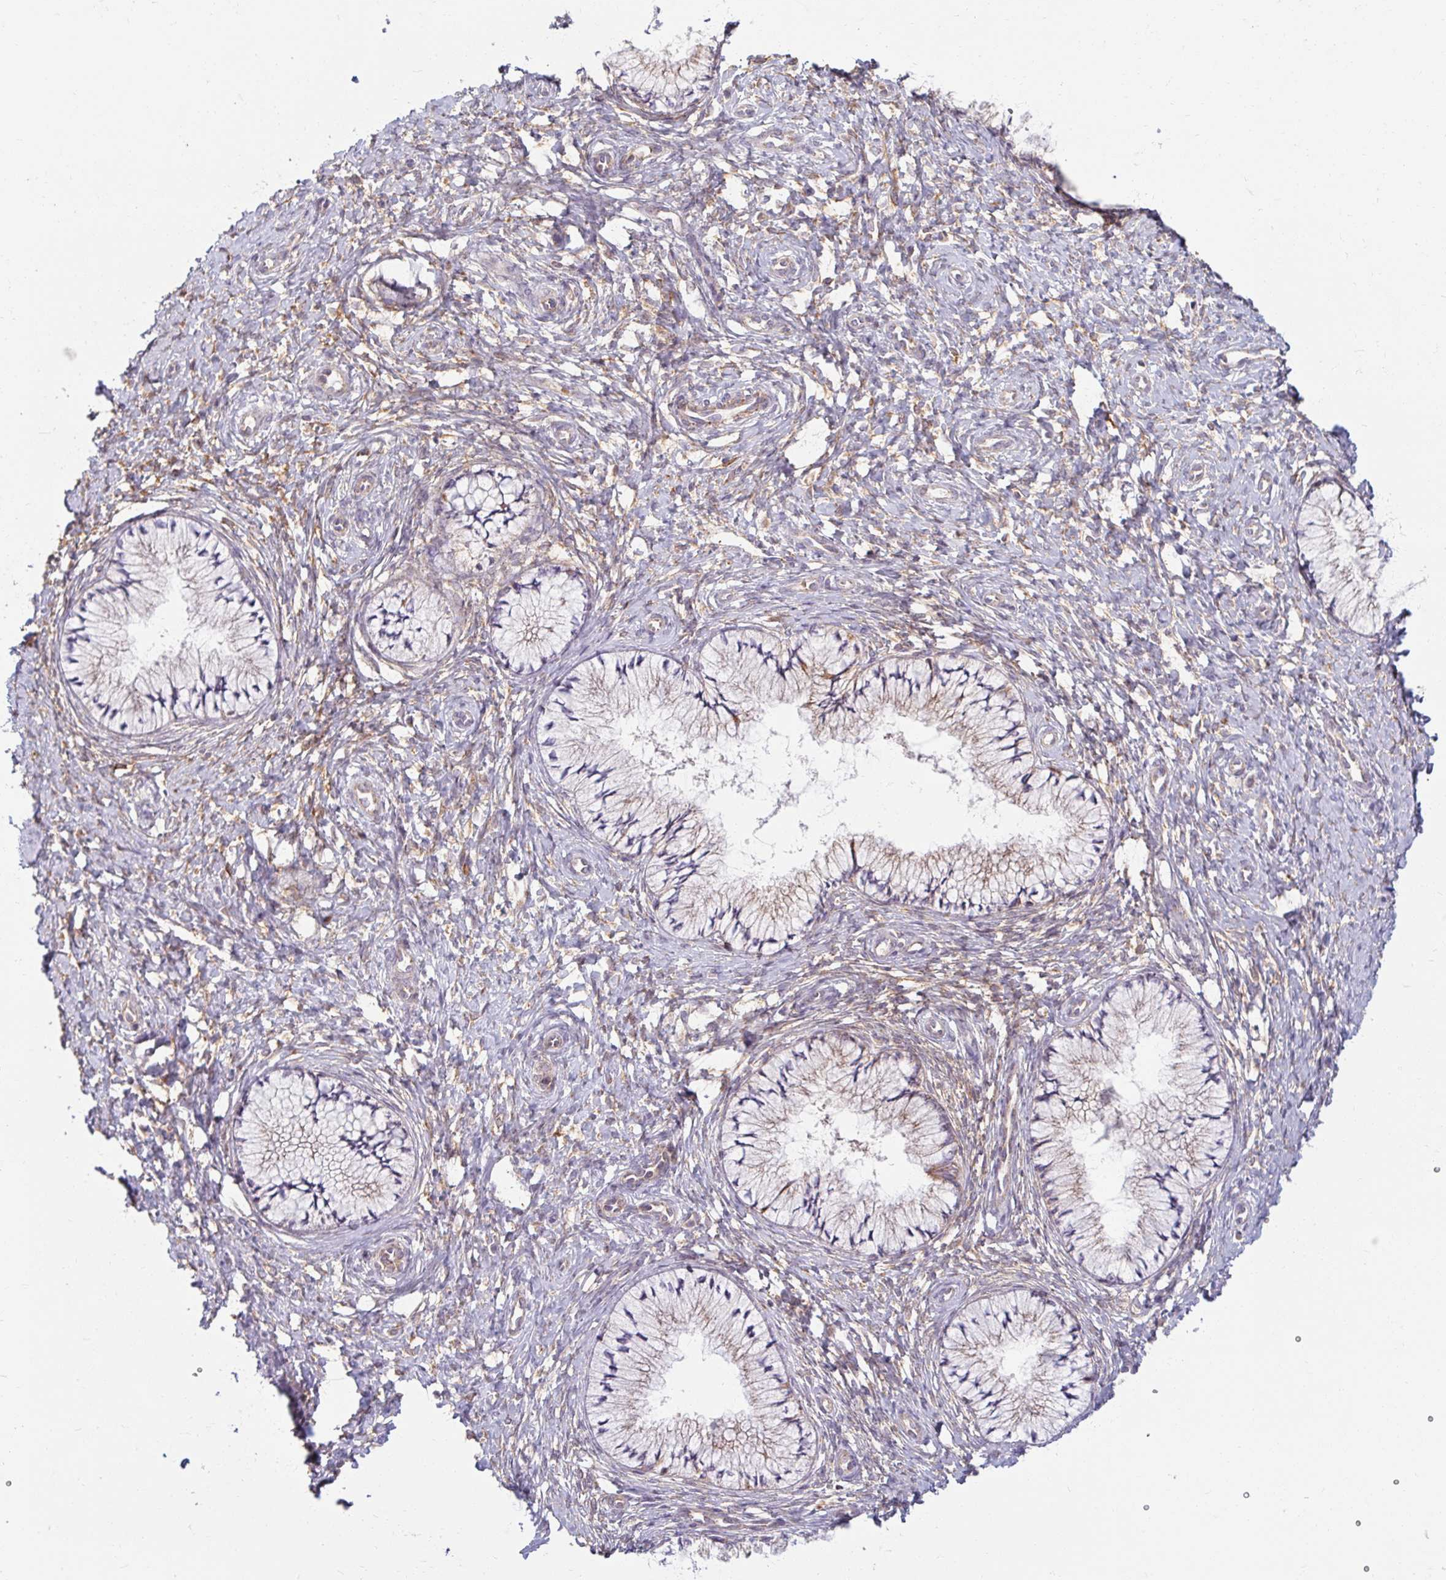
{"staining": {"intensity": "weak", "quantity": "<25%", "location": "cytoplasmic/membranous"}, "tissue": "cervix", "cell_type": "Glandular cells", "image_type": "normal", "snomed": [{"axis": "morphology", "description": "Normal tissue, NOS"}, {"axis": "topography", "description": "Cervix"}], "caption": "Image shows no significant protein positivity in glandular cells of normal cervix.", "gene": "SKP2", "patient": {"sex": "female", "age": 37}}